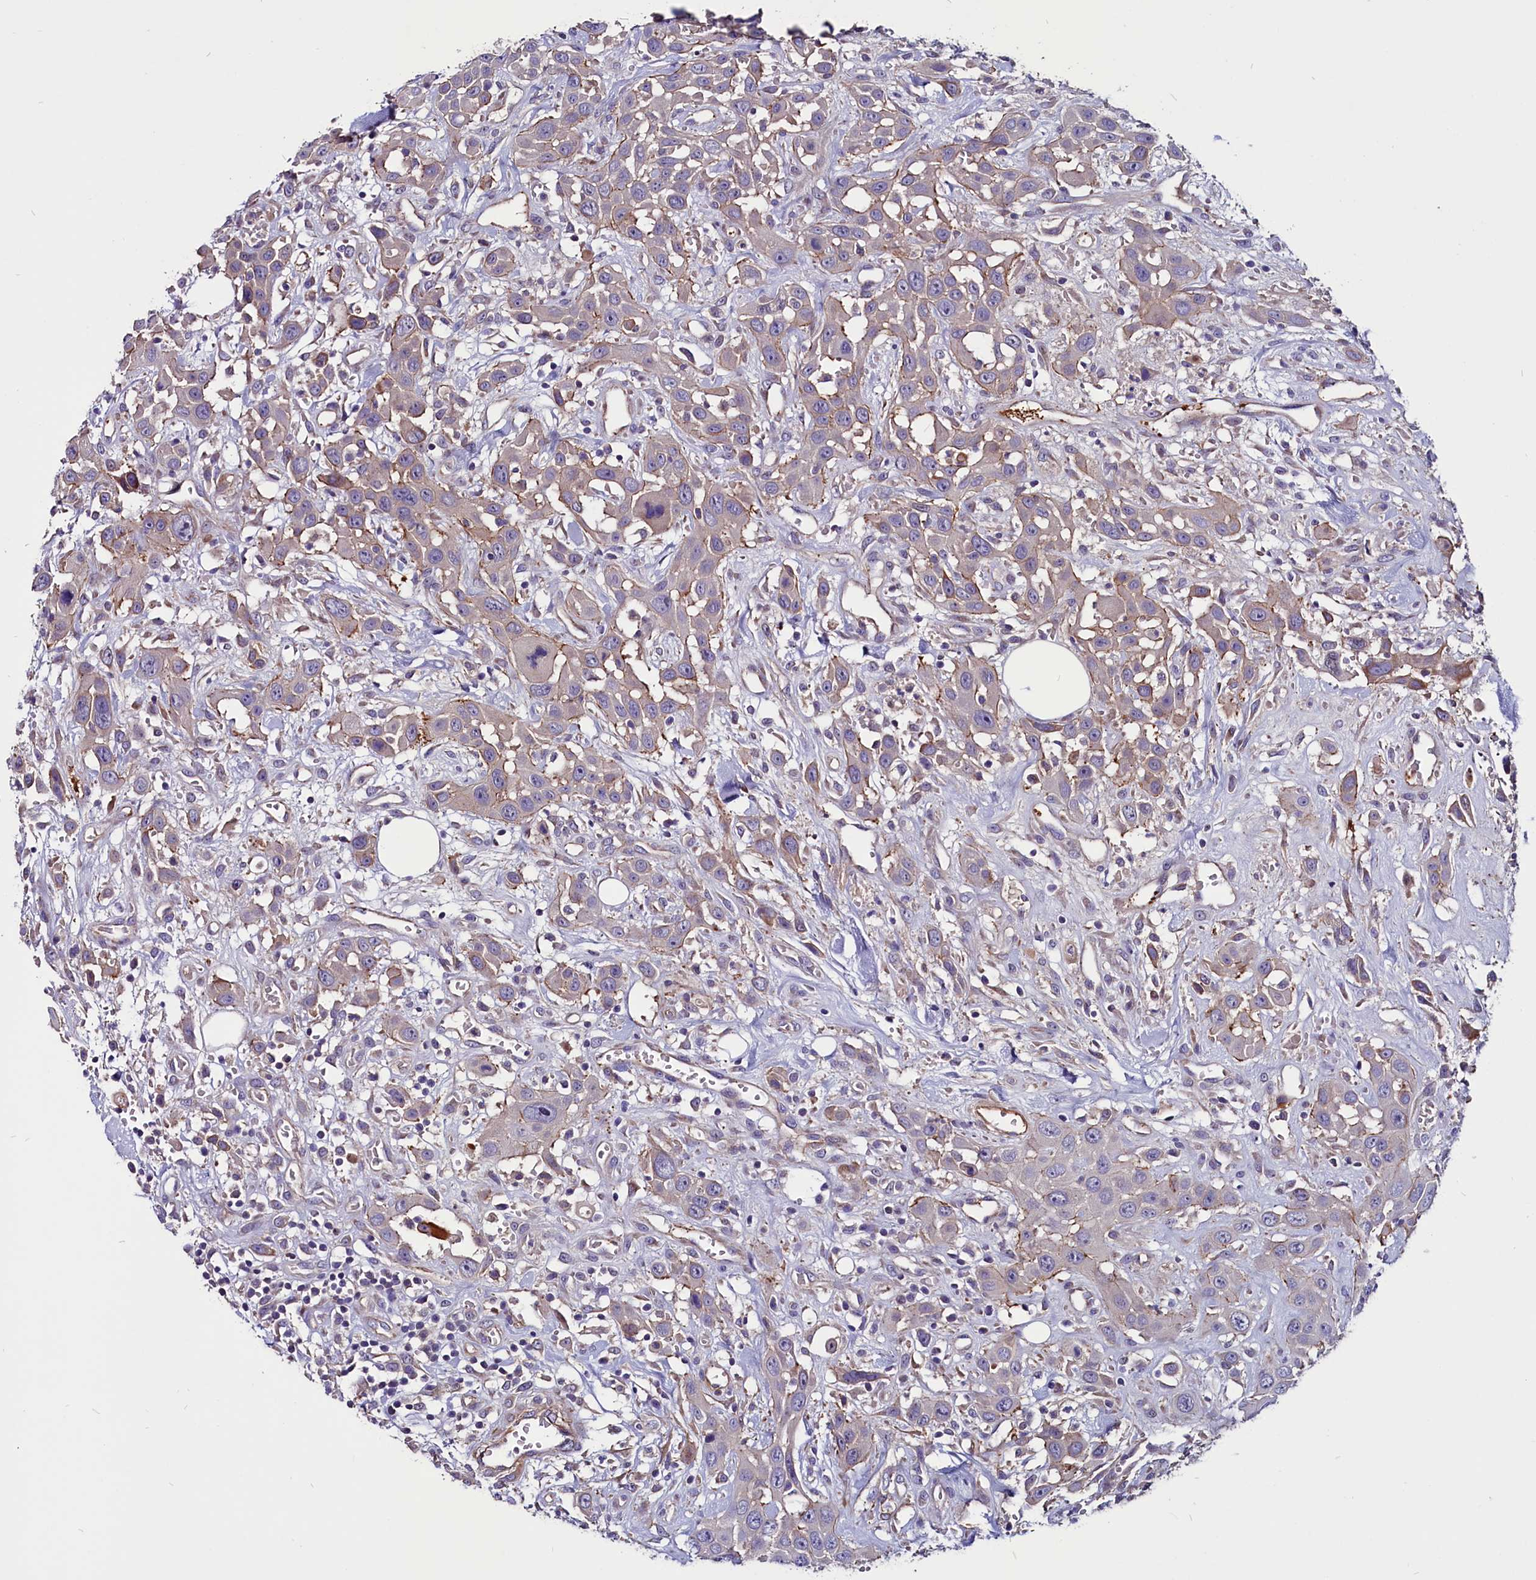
{"staining": {"intensity": "weak", "quantity": "<25%", "location": "cytoplasmic/membranous"}, "tissue": "head and neck cancer", "cell_type": "Tumor cells", "image_type": "cancer", "snomed": [{"axis": "morphology", "description": "Squamous cell carcinoma, NOS"}, {"axis": "topography", "description": "Head-Neck"}], "caption": "This is an immunohistochemistry (IHC) photomicrograph of human squamous cell carcinoma (head and neck). There is no positivity in tumor cells.", "gene": "ZNF749", "patient": {"sex": "male", "age": 81}}